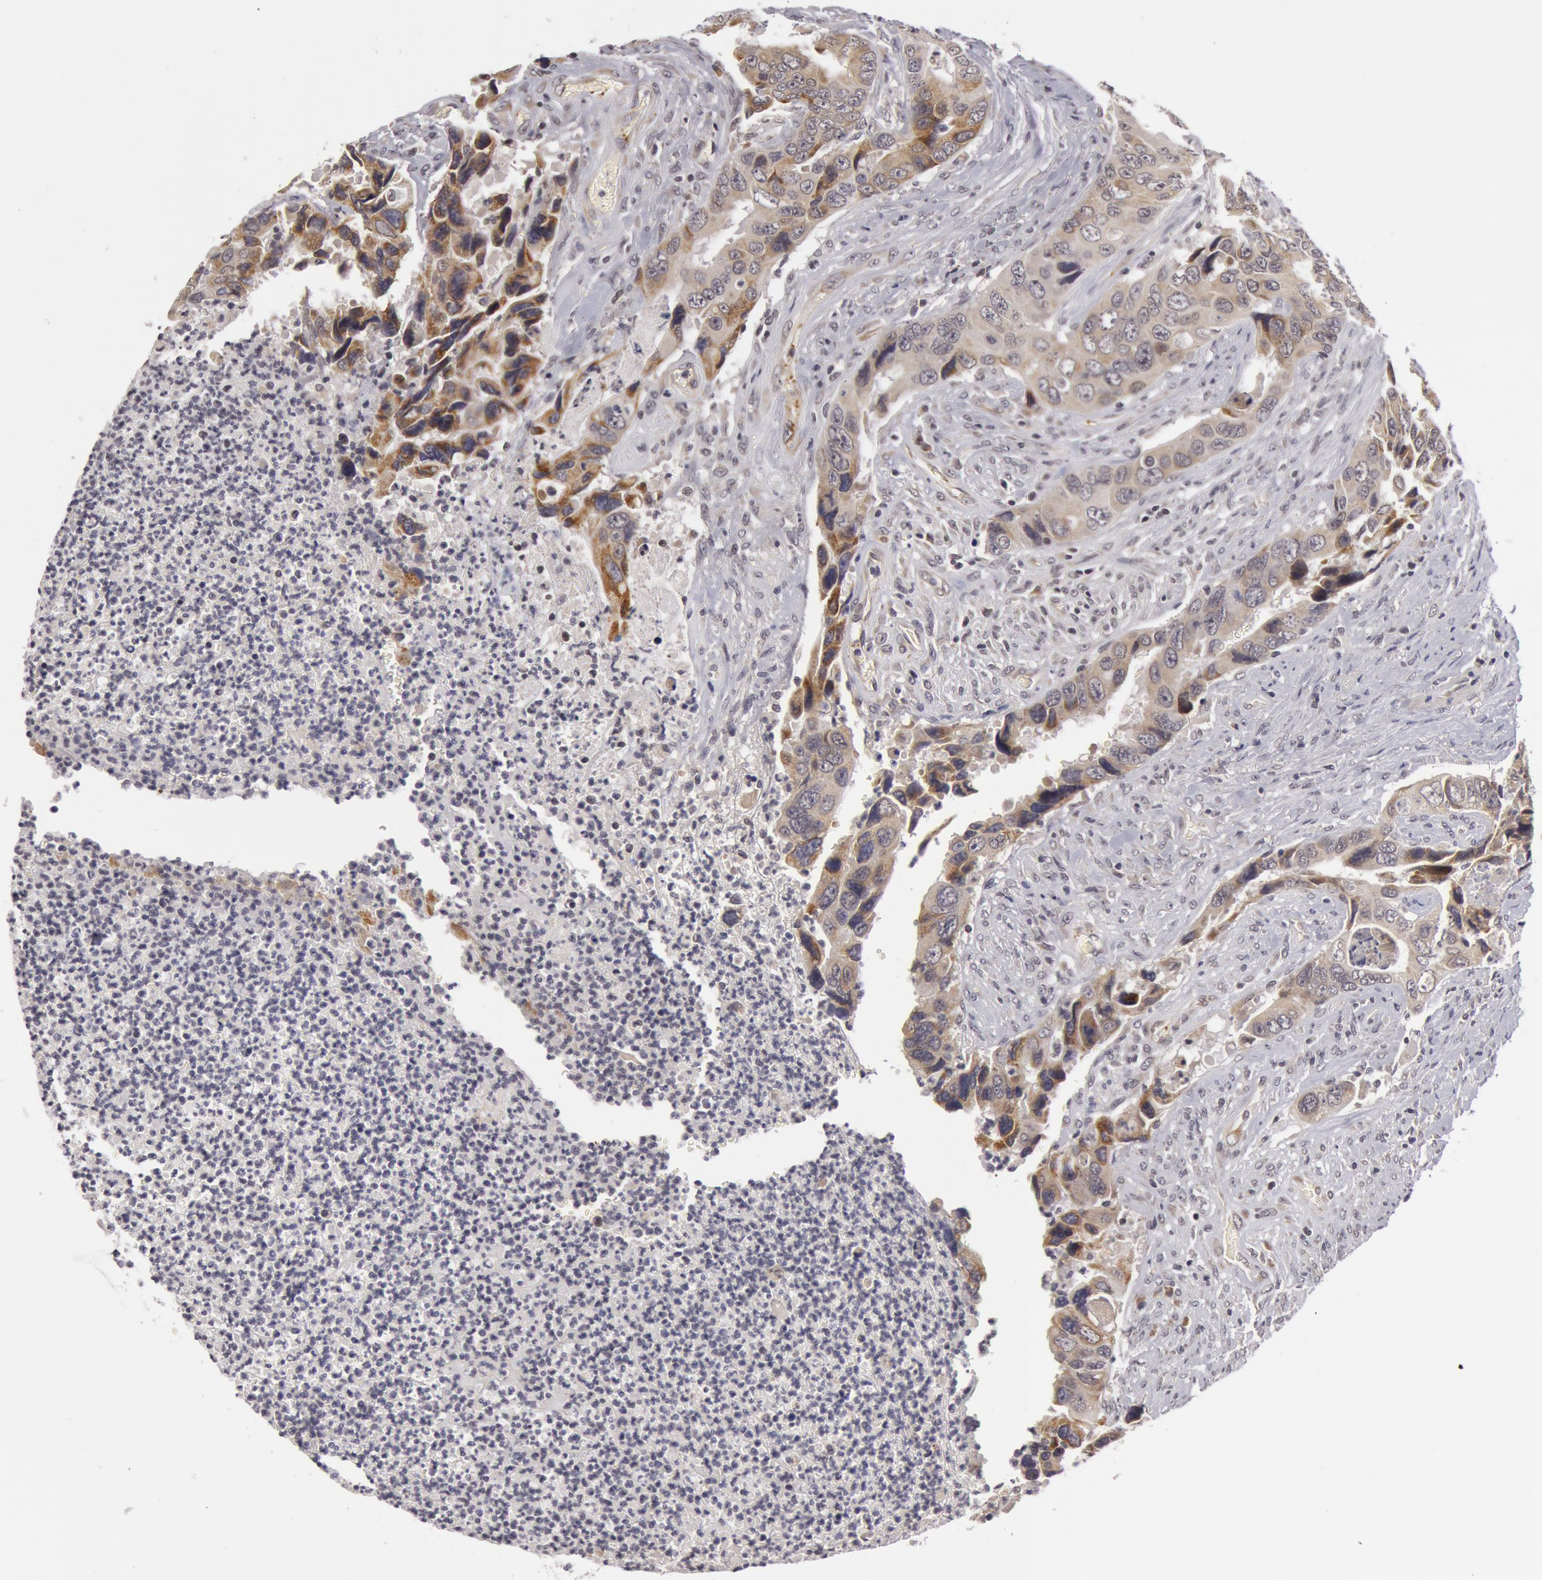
{"staining": {"intensity": "moderate", "quantity": ">75%", "location": "cytoplasmic/membranous"}, "tissue": "colorectal cancer", "cell_type": "Tumor cells", "image_type": "cancer", "snomed": [{"axis": "morphology", "description": "Adenocarcinoma, NOS"}, {"axis": "topography", "description": "Rectum"}], "caption": "This is an image of immunohistochemistry staining of colorectal cancer, which shows moderate positivity in the cytoplasmic/membranous of tumor cells.", "gene": "SYTL4", "patient": {"sex": "female", "age": 67}}